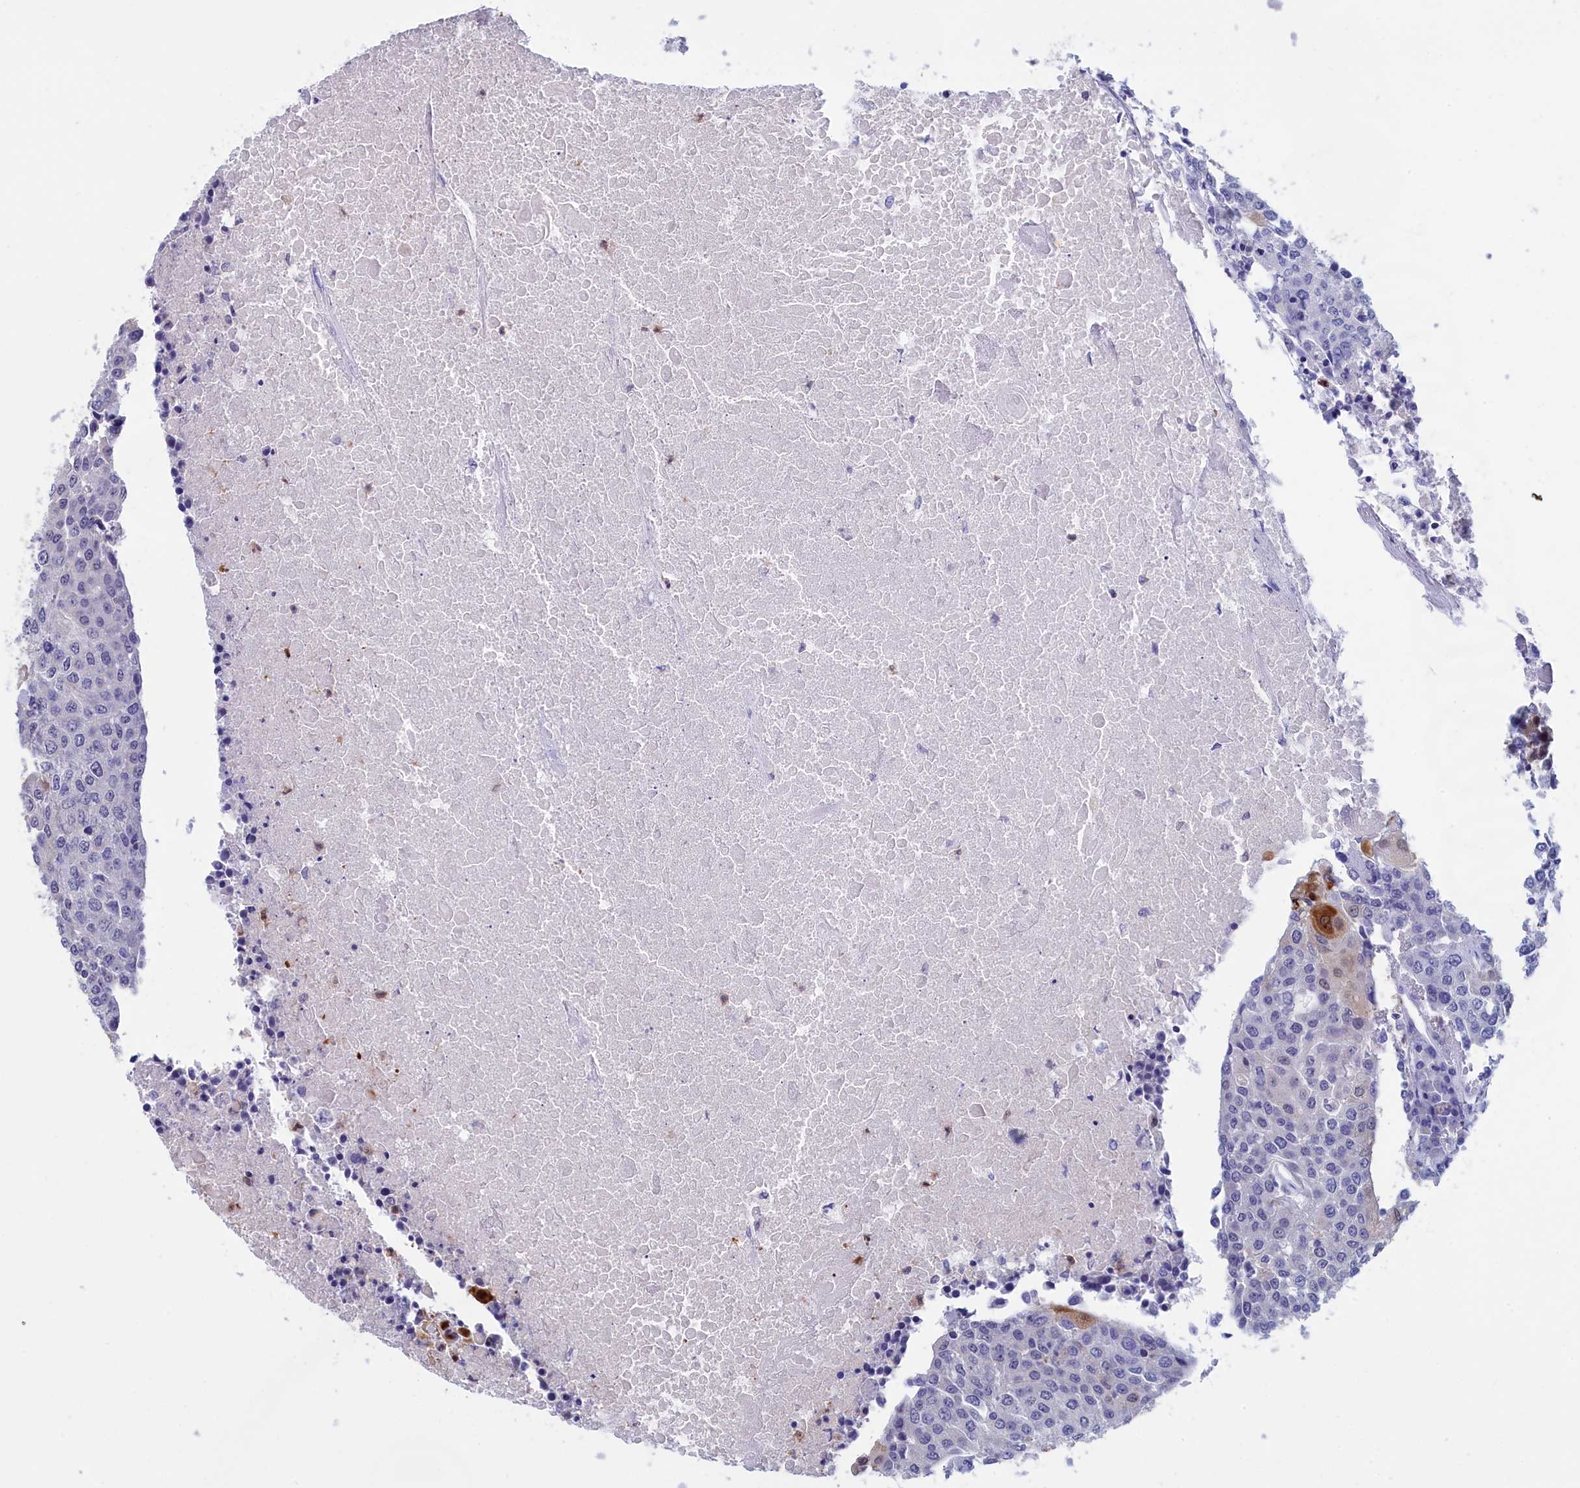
{"staining": {"intensity": "negative", "quantity": "none", "location": "none"}, "tissue": "urothelial cancer", "cell_type": "Tumor cells", "image_type": "cancer", "snomed": [{"axis": "morphology", "description": "Urothelial carcinoma, High grade"}, {"axis": "topography", "description": "Urinary bladder"}], "caption": "An immunohistochemistry image of urothelial cancer is shown. There is no staining in tumor cells of urothelial cancer.", "gene": "EPB41L4B", "patient": {"sex": "female", "age": 85}}